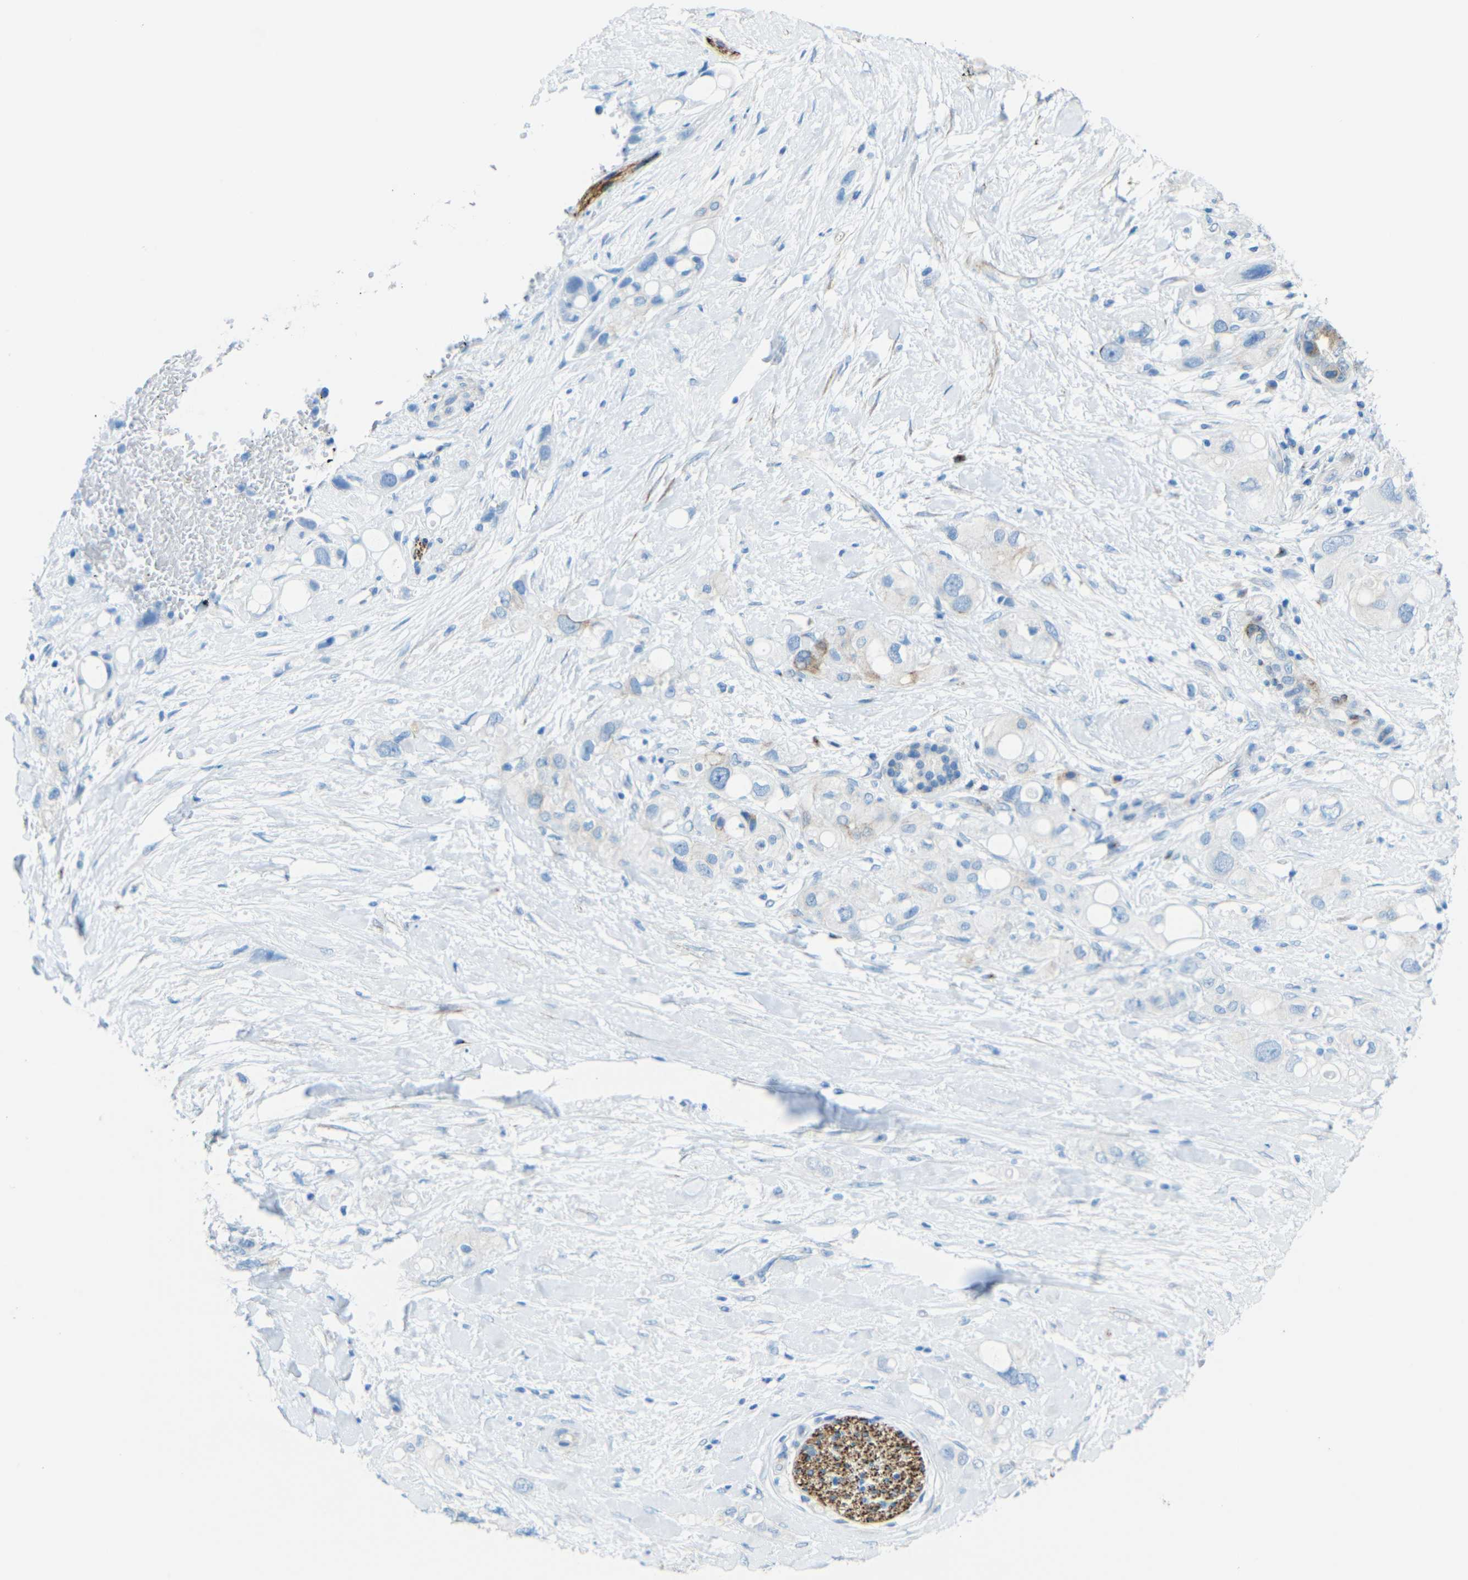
{"staining": {"intensity": "negative", "quantity": "none", "location": "none"}, "tissue": "pancreatic cancer", "cell_type": "Tumor cells", "image_type": "cancer", "snomed": [{"axis": "morphology", "description": "Adenocarcinoma, NOS"}, {"axis": "topography", "description": "Pancreas"}], "caption": "Immunohistochemistry (IHC) of human pancreatic cancer demonstrates no positivity in tumor cells. (DAB immunohistochemistry (IHC), high magnification).", "gene": "TUBB4B", "patient": {"sex": "female", "age": 56}}